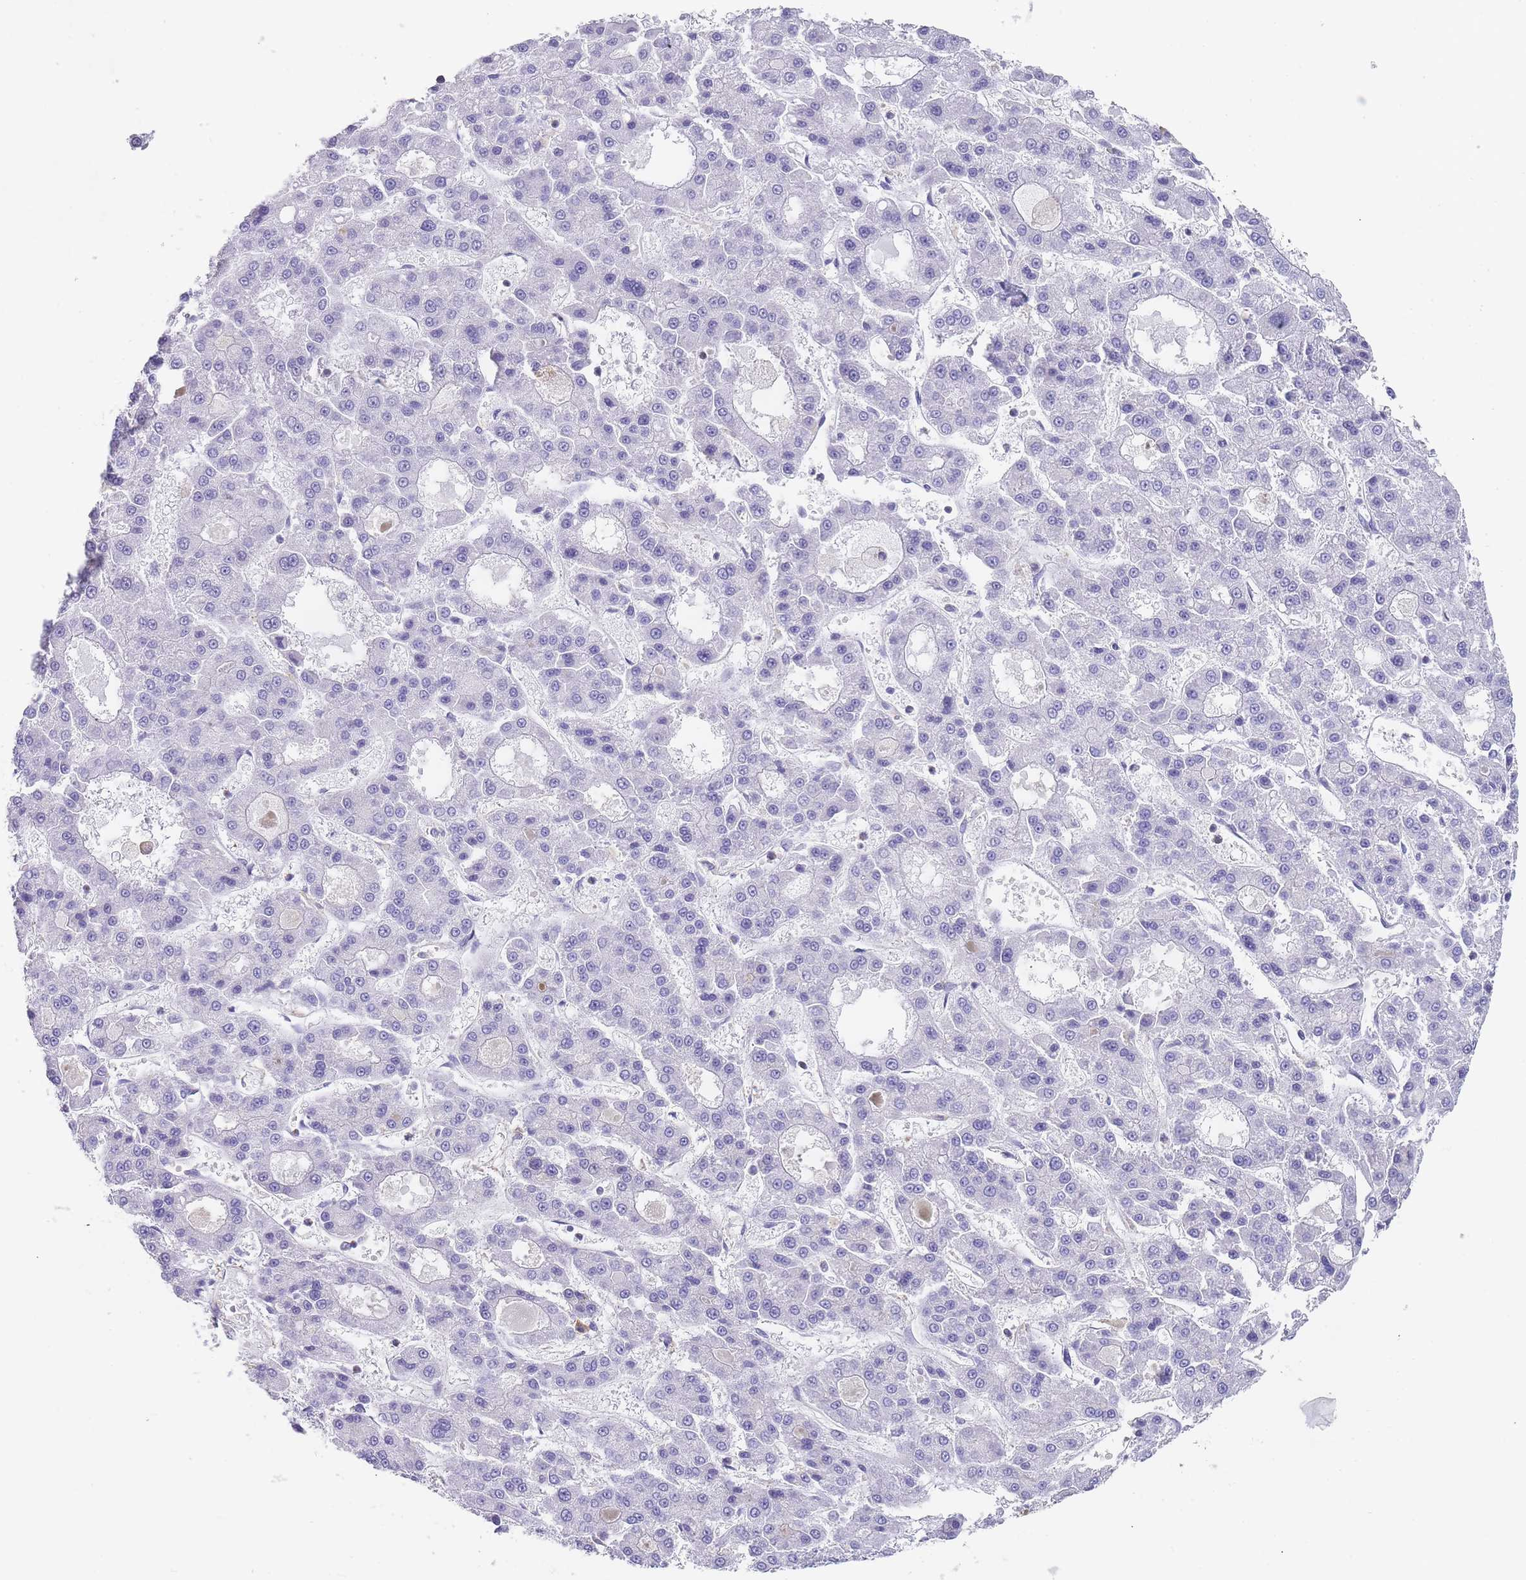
{"staining": {"intensity": "negative", "quantity": "none", "location": "none"}, "tissue": "liver cancer", "cell_type": "Tumor cells", "image_type": "cancer", "snomed": [{"axis": "morphology", "description": "Carcinoma, Hepatocellular, NOS"}, {"axis": "topography", "description": "Liver"}], "caption": "Protein analysis of hepatocellular carcinoma (liver) exhibits no significant expression in tumor cells. Brightfield microscopy of immunohistochemistry (IHC) stained with DAB (3,3'-diaminobenzidine) (brown) and hematoxylin (blue), captured at high magnification.", "gene": "NOP14", "patient": {"sex": "male", "age": 70}}